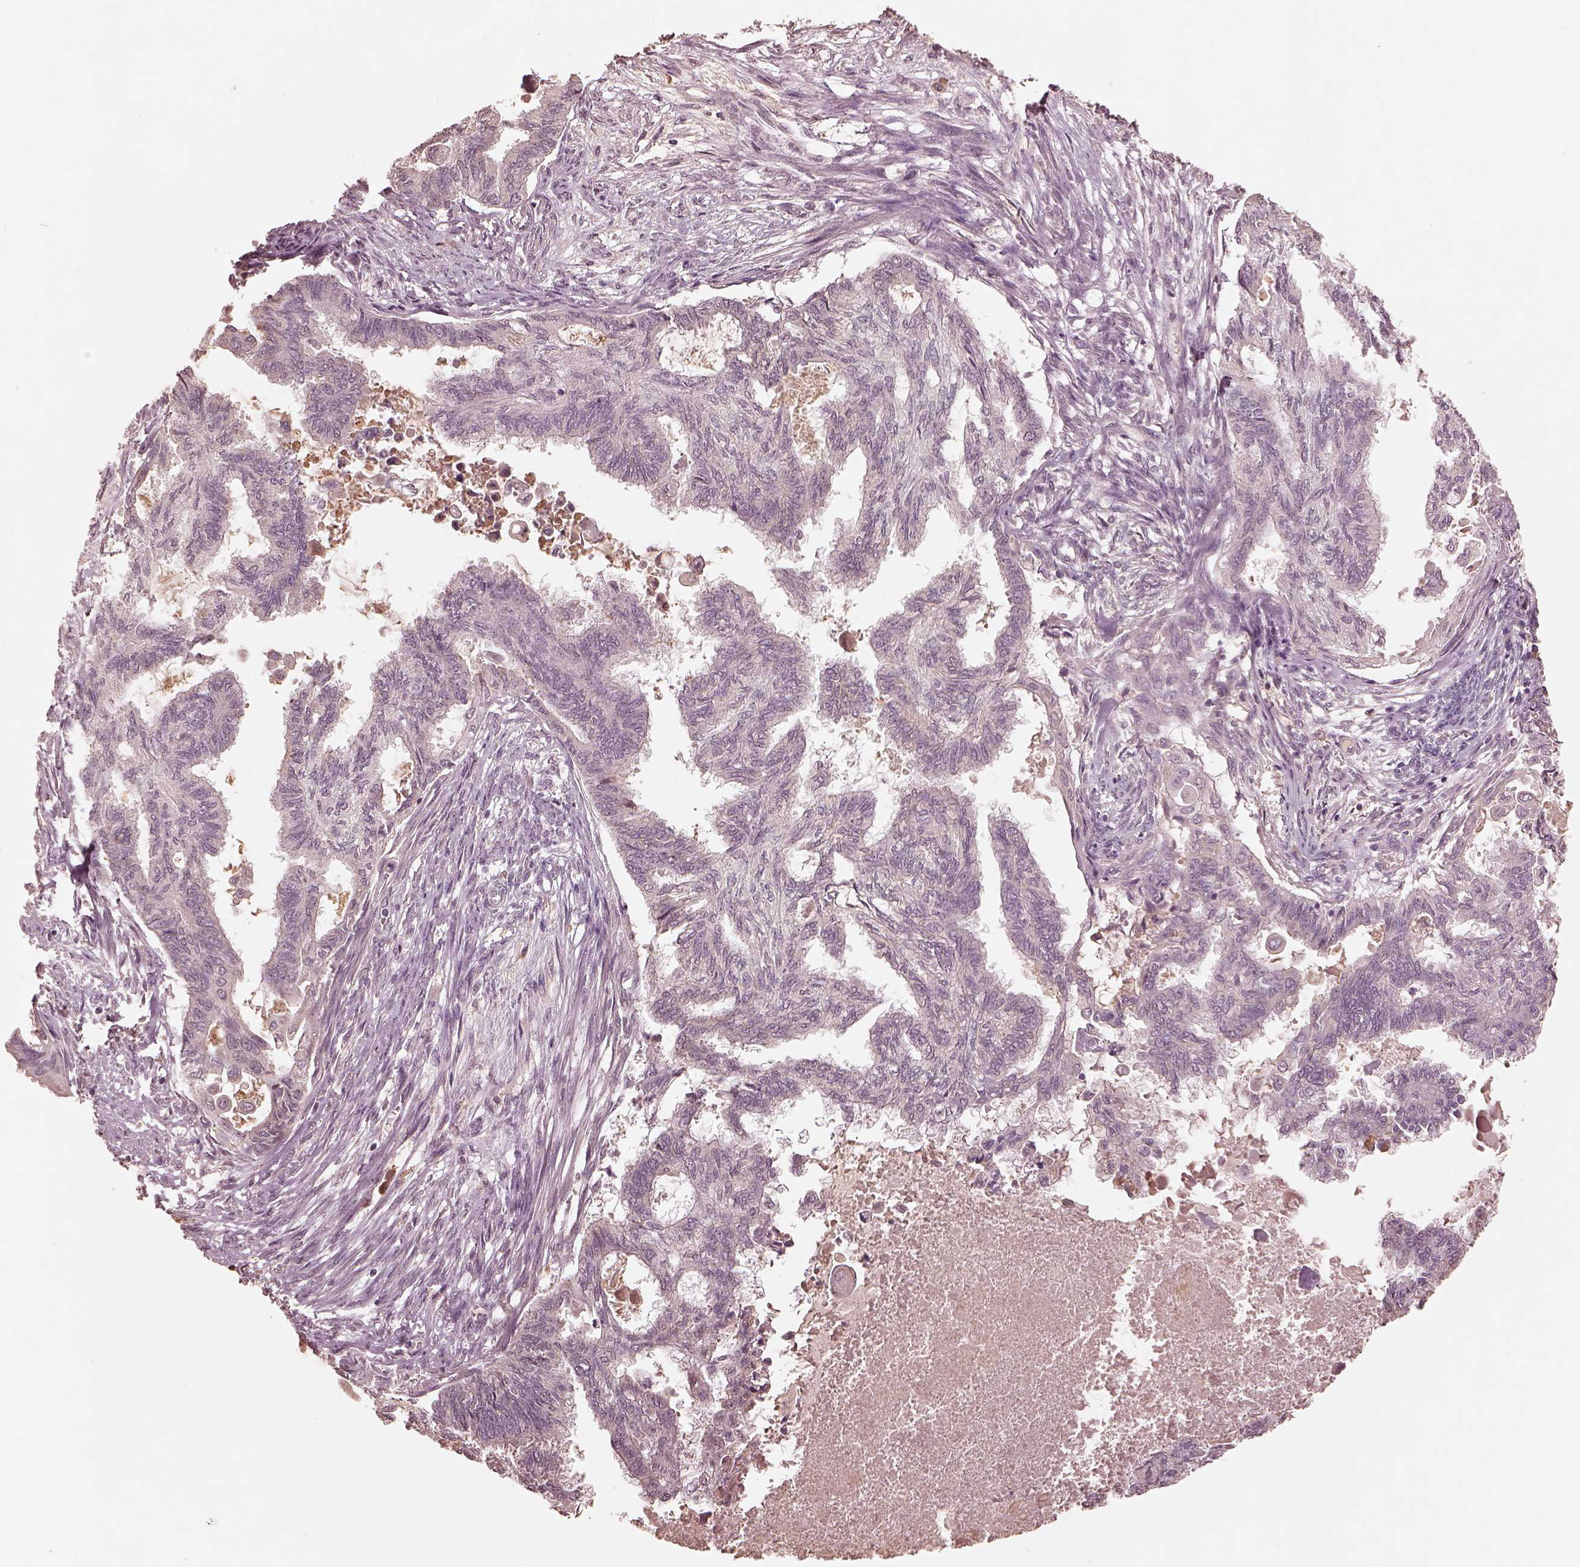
{"staining": {"intensity": "negative", "quantity": "none", "location": "none"}, "tissue": "endometrial cancer", "cell_type": "Tumor cells", "image_type": "cancer", "snomed": [{"axis": "morphology", "description": "Adenocarcinoma, NOS"}, {"axis": "topography", "description": "Endometrium"}], "caption": "A high-resolution image shows IHC staining of endometrial cancer, which exhibits no significant expression in tumor cells.", "gene": "CALR3", "patient": {"sex": "female", "age": 86}}